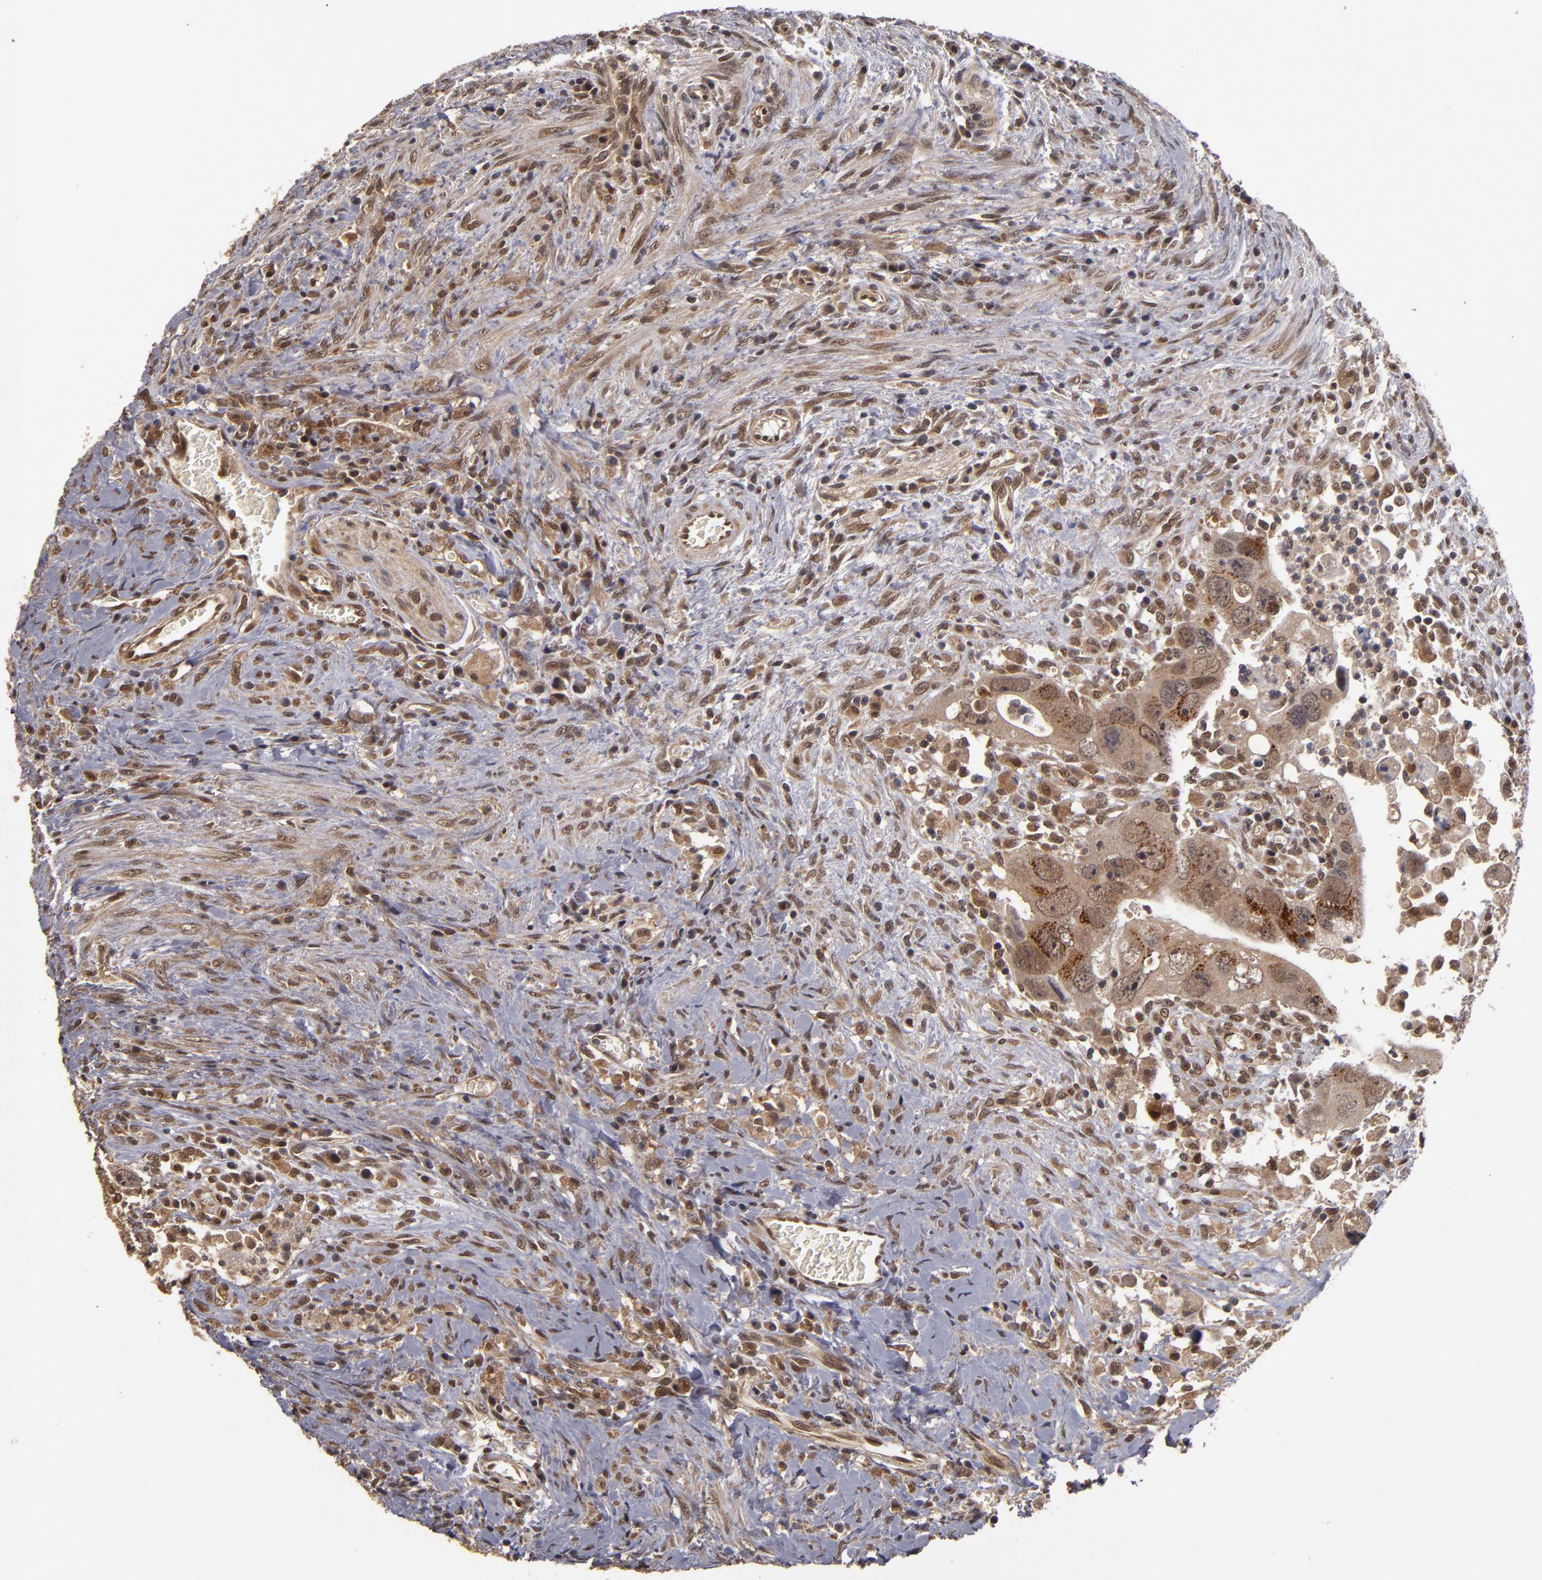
{"staining": {"intensity": "moderate", "quantity": ">75%", "location": "cytoplasmic/membranous,nuclear"}, "tissue": "colorectal cancer", "cell_type": "Tumor cells", "image_type": "cancer", "snomed": [{"axis": "morphology", "description": "Adenocarcinoma, NOS"}, {"axis": "topography", "description": "Rectum"}], "caption": "Immunohistochemistry of colorectal adenocarcinoma reveals medium levels of moderate cytoplasmic/membranous and nuclear staining in approximately >75% of tumor cells.", "gene": "CUL5", "patient": {"sex": "male", "age": 70}}